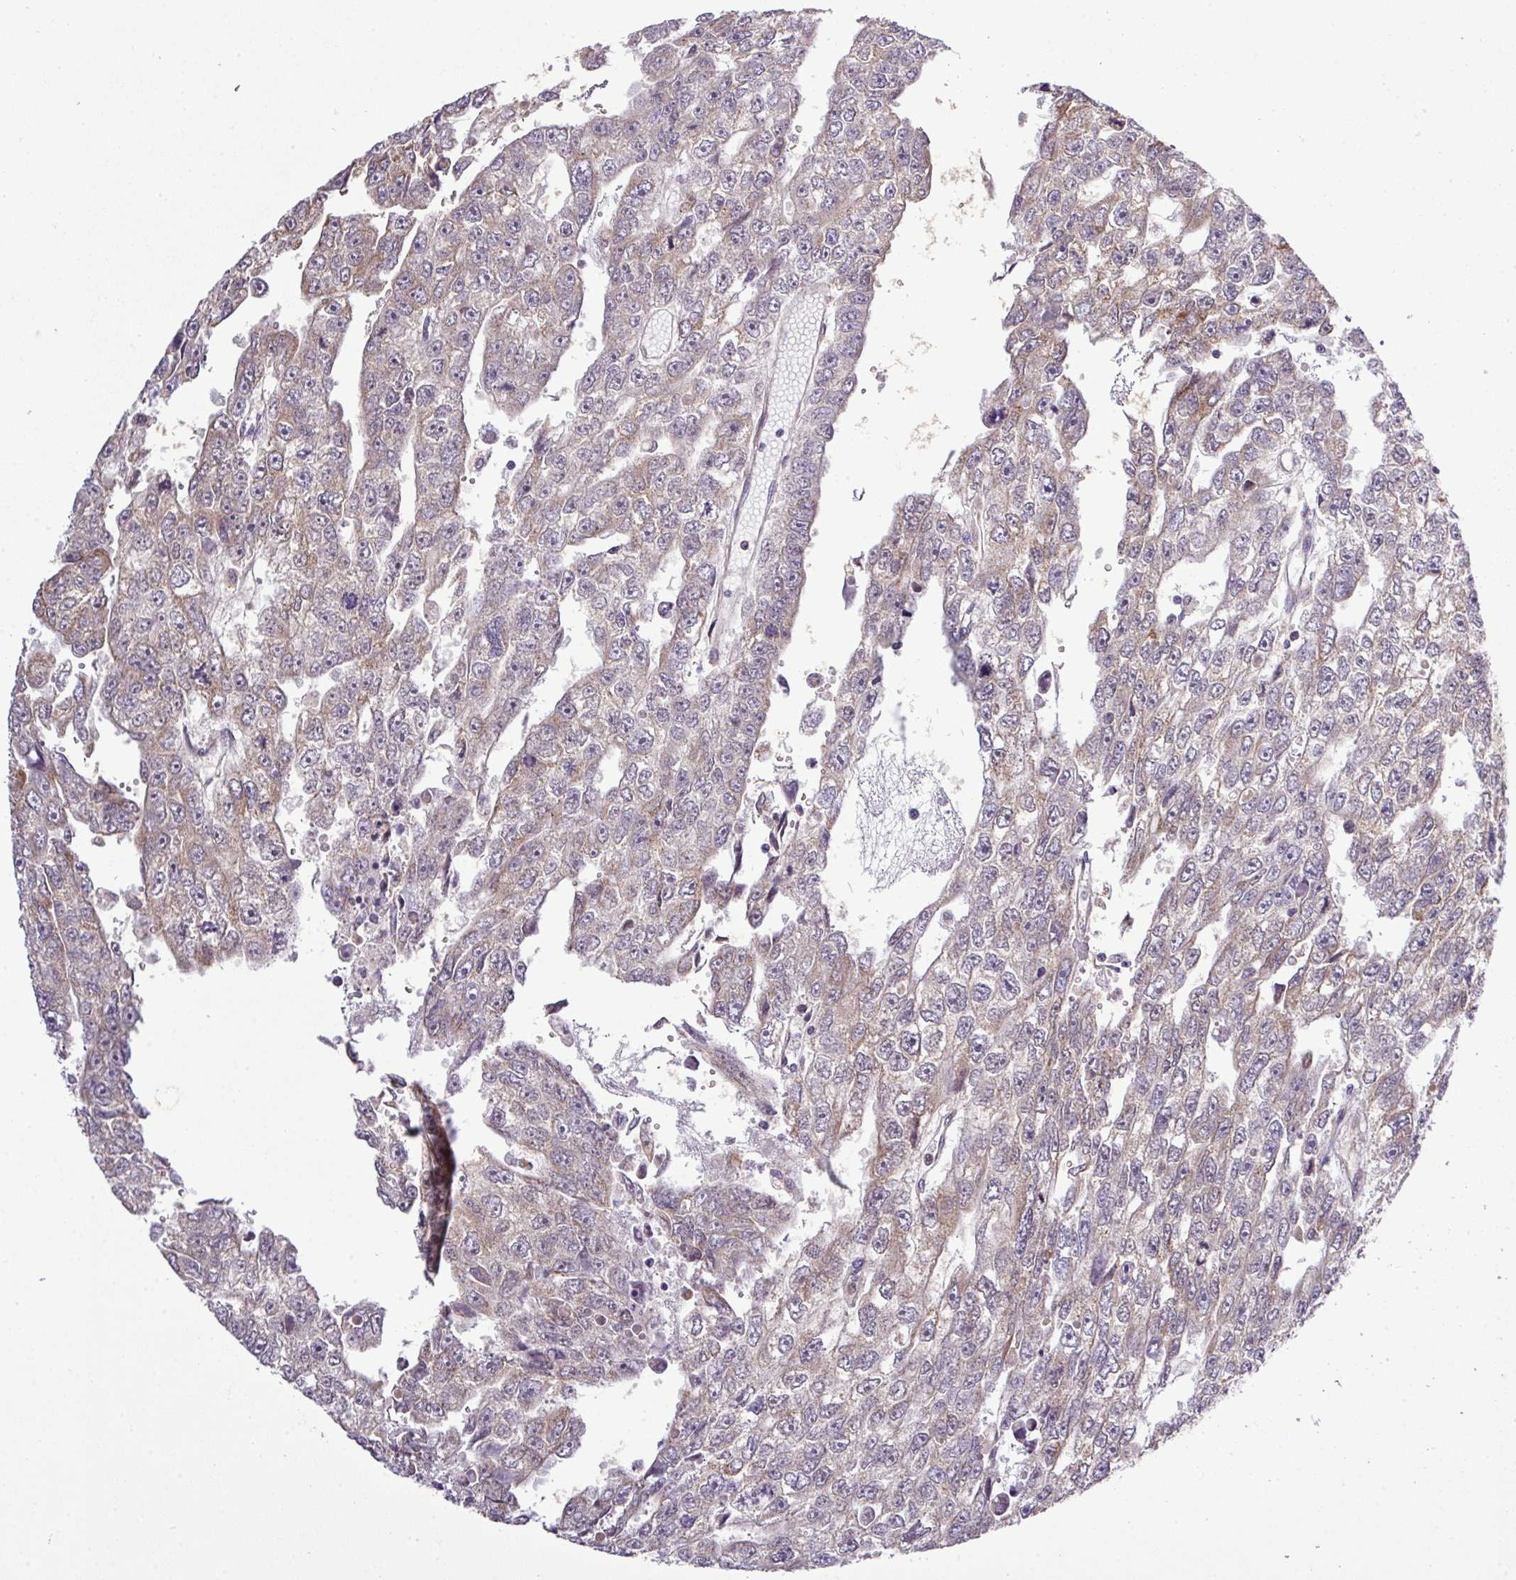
{"staining": {"intensity": "weak", "quantity": "25%-75%", "location": "cytoplasmic/membranous"}, "tissue": "testis cancer", "cell_type": "Tumor cells", "image_type": "cancer", "snomed": [{"axis": "morphology", "description": "Carcinoma, Embryonal, NOS"}, {"axis": "topography", "description": "Testis"}], "caption": "IHC image of neoplastic tissue: human testis cancer stained using IHC reveals low levels of weak protein expression localized specifically in the cytoplasmic/membranous of tumor cells, appearing as a cytoplasmic/membranous brown color.", "gene": "SMCO4", "patient": {"sex": "male", "age": 20}}